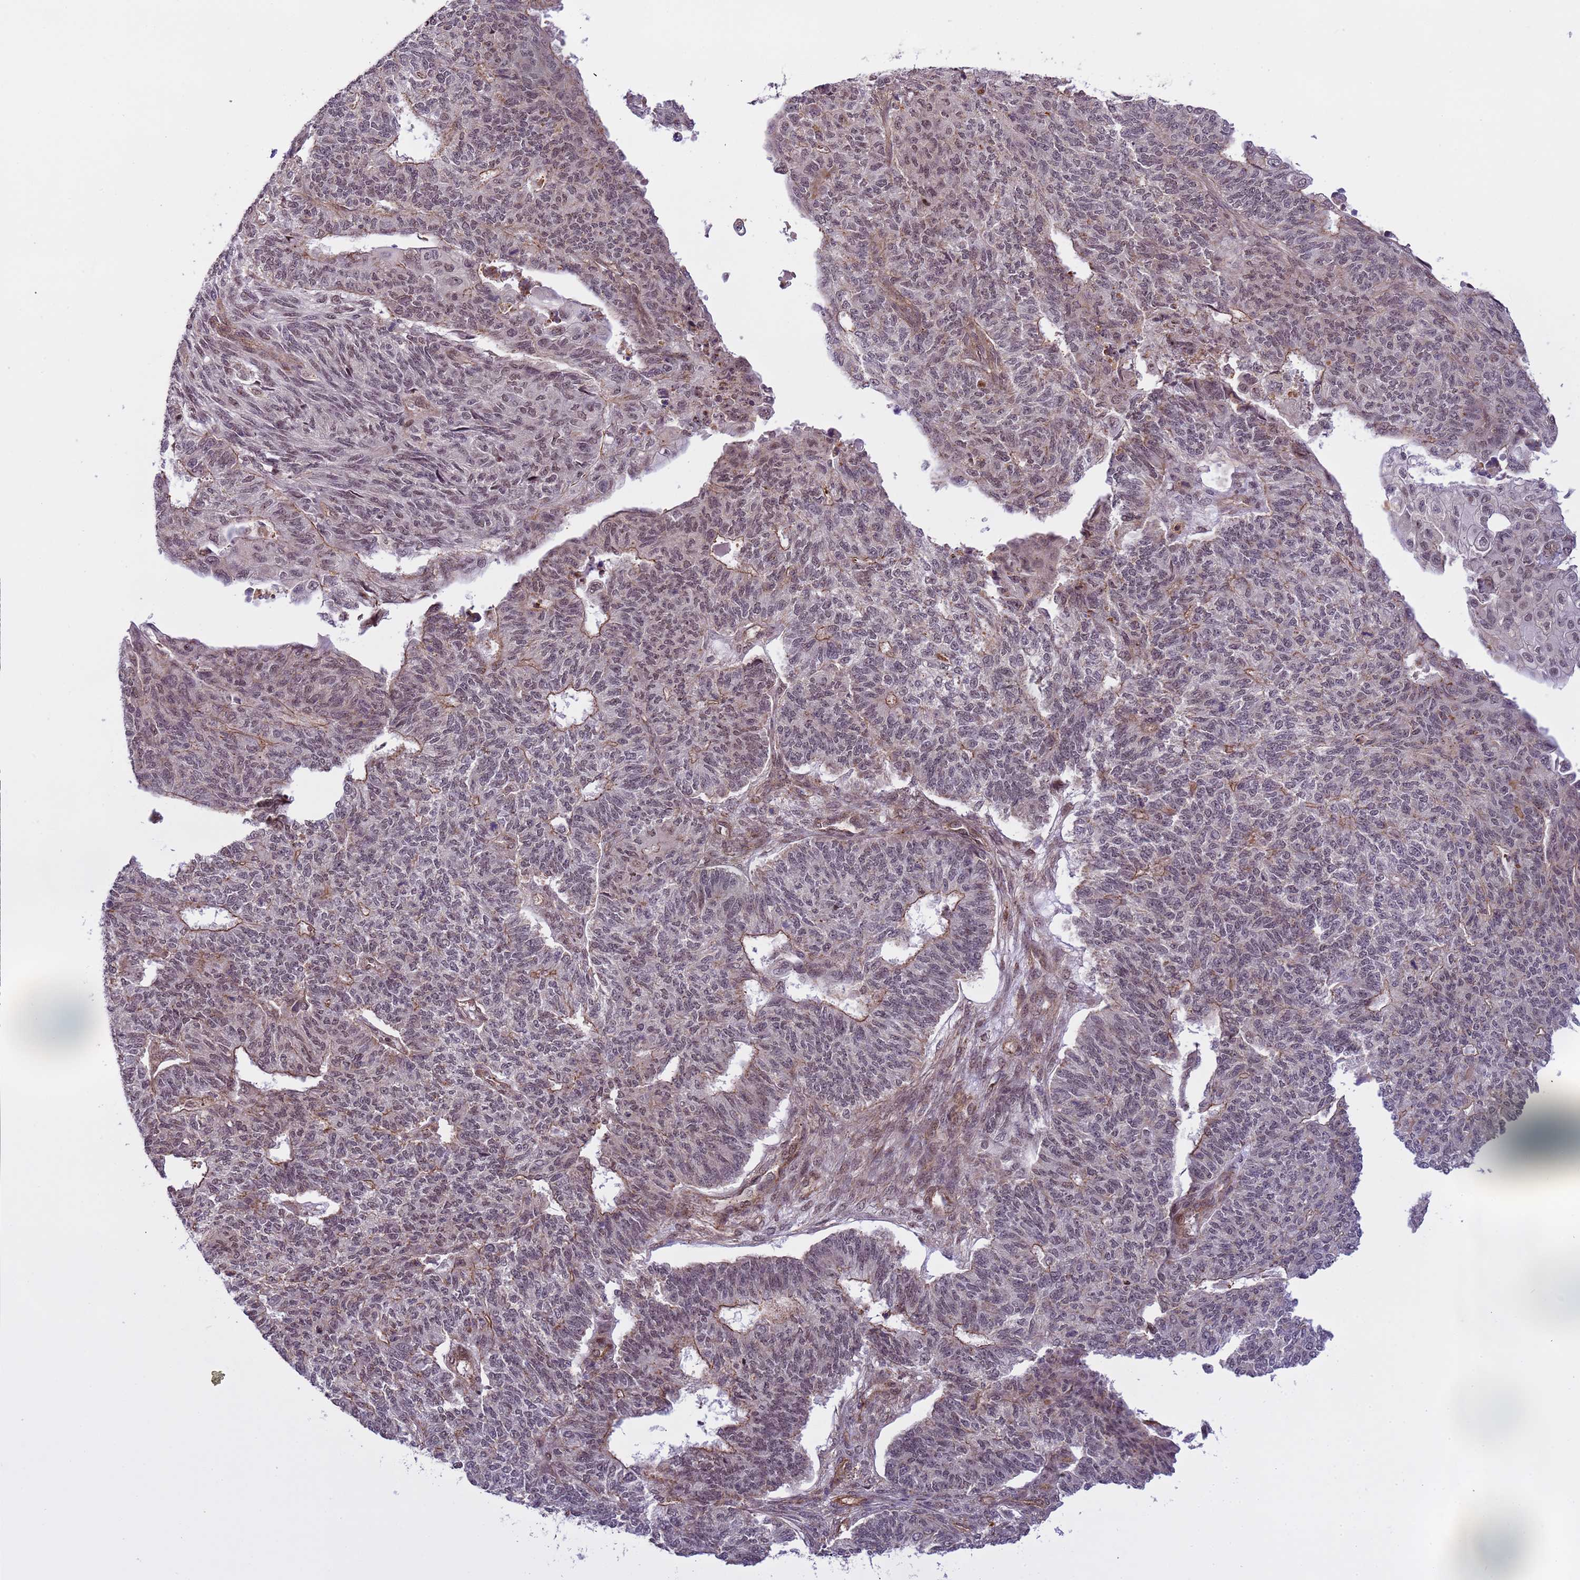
{"staining": {"intensity": "weak", "quantity": "25%-75%", "location": "nuclear"}, "tissue": "endometrial cancer", "cell_type": "Tumor cells", "image_type": "cancer", "snomed": [{"axis": "morphology", "description": "Adenocarcinoma, NOS"}, {"axis": "topography", "description": "Endometrium"}], "caption": "Protein staining reveals weak nuclear positivity in about 25%-75% of tumor cells in adenocarcinoma (endometrial).", "gene": "EMC2", "patient": {"sex": "female", "age": 32}}